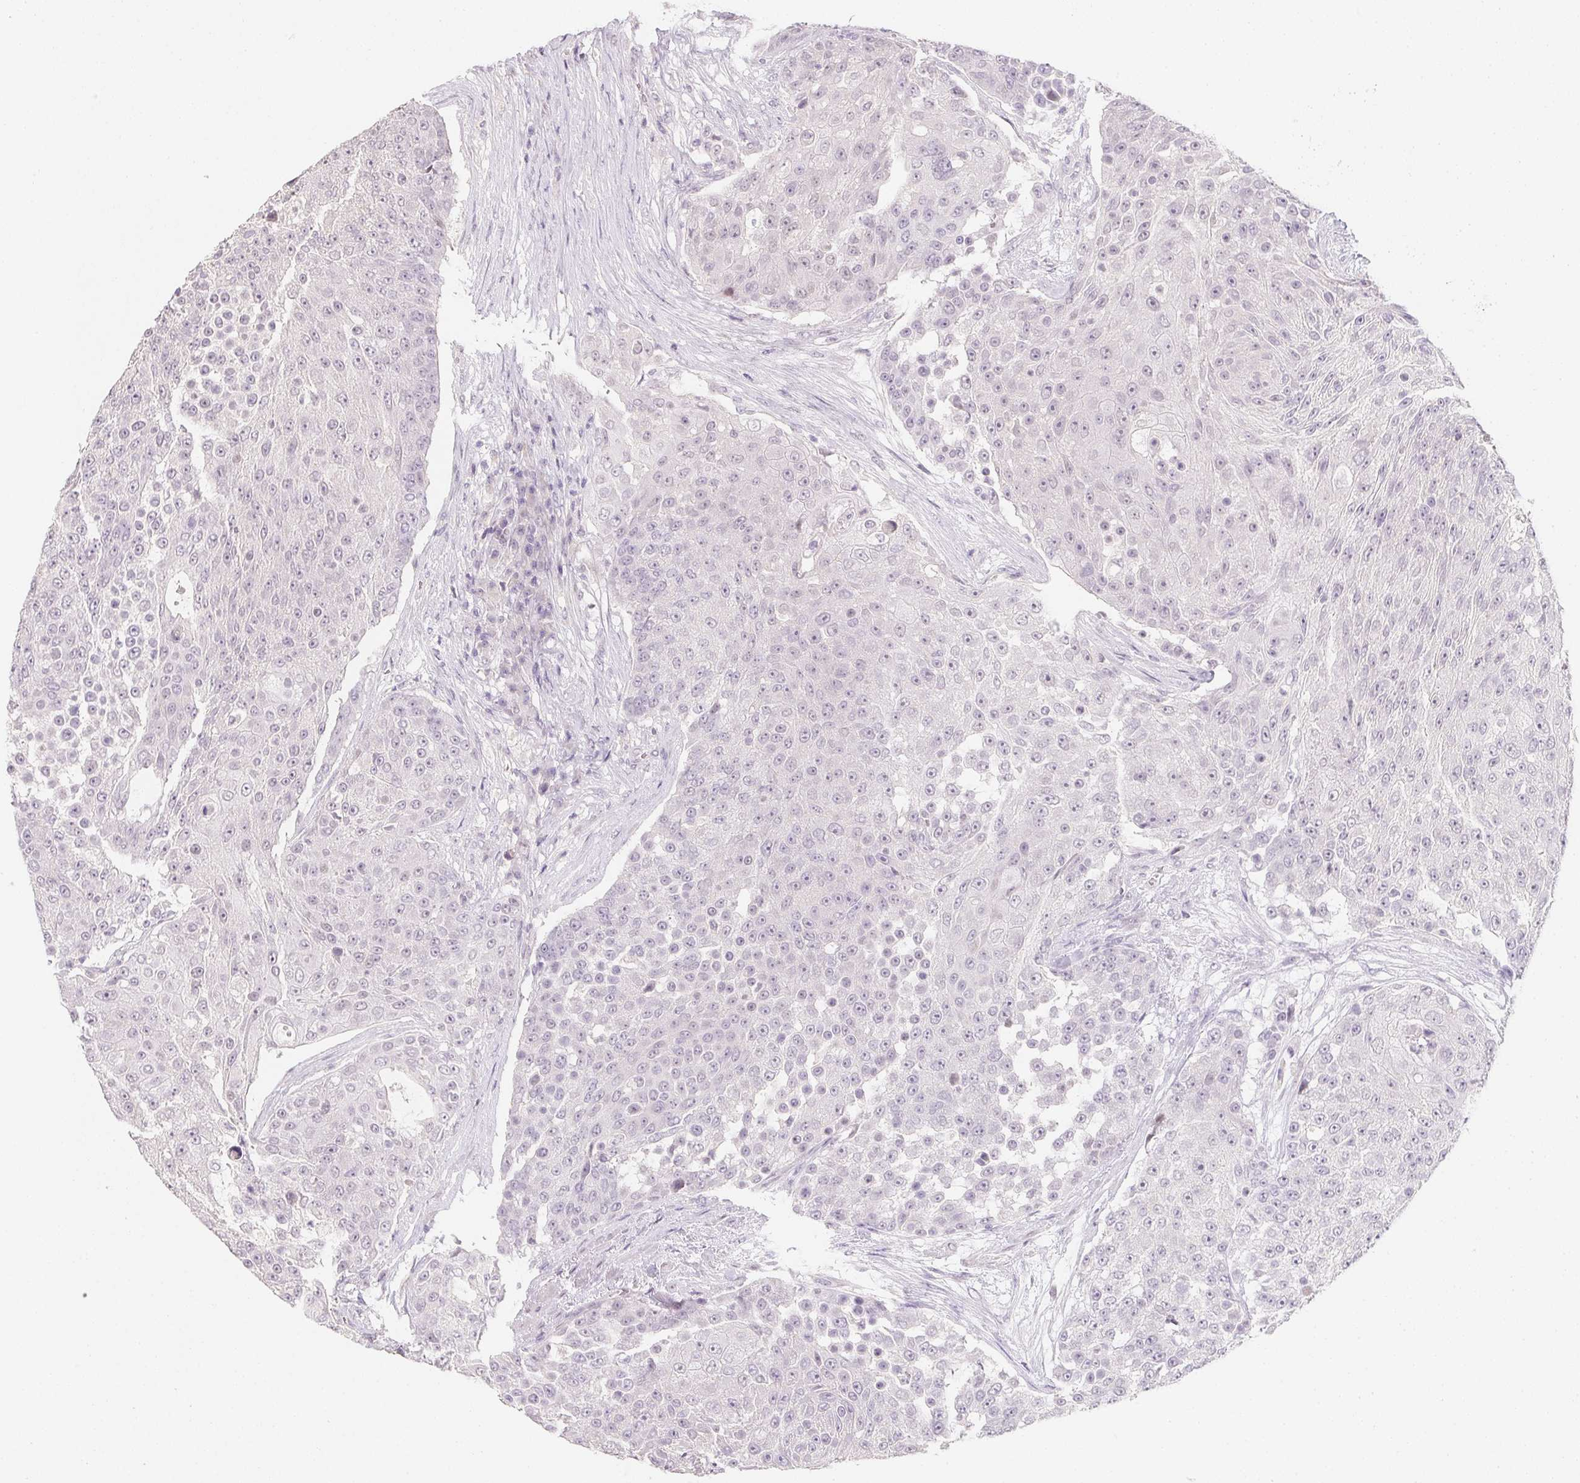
{"staining": {"intensity": "negative", "quantity": "none", "location": "none"}, "tissue": "urothelial cancer", "cell_type": "Tumor cells", "image_type": "cancer", "snomed": [{"axis": "morphology", "description": "Urothelial carcinoma, High grade"}, {"axis": "topography", "description": "Urinary bladder"}], "caption": "IHC of human urothelial cancer exhibits no positivity in tumor cells.", "gene": "ZBBX", "patient": {"sex": "female", "age": 63}}